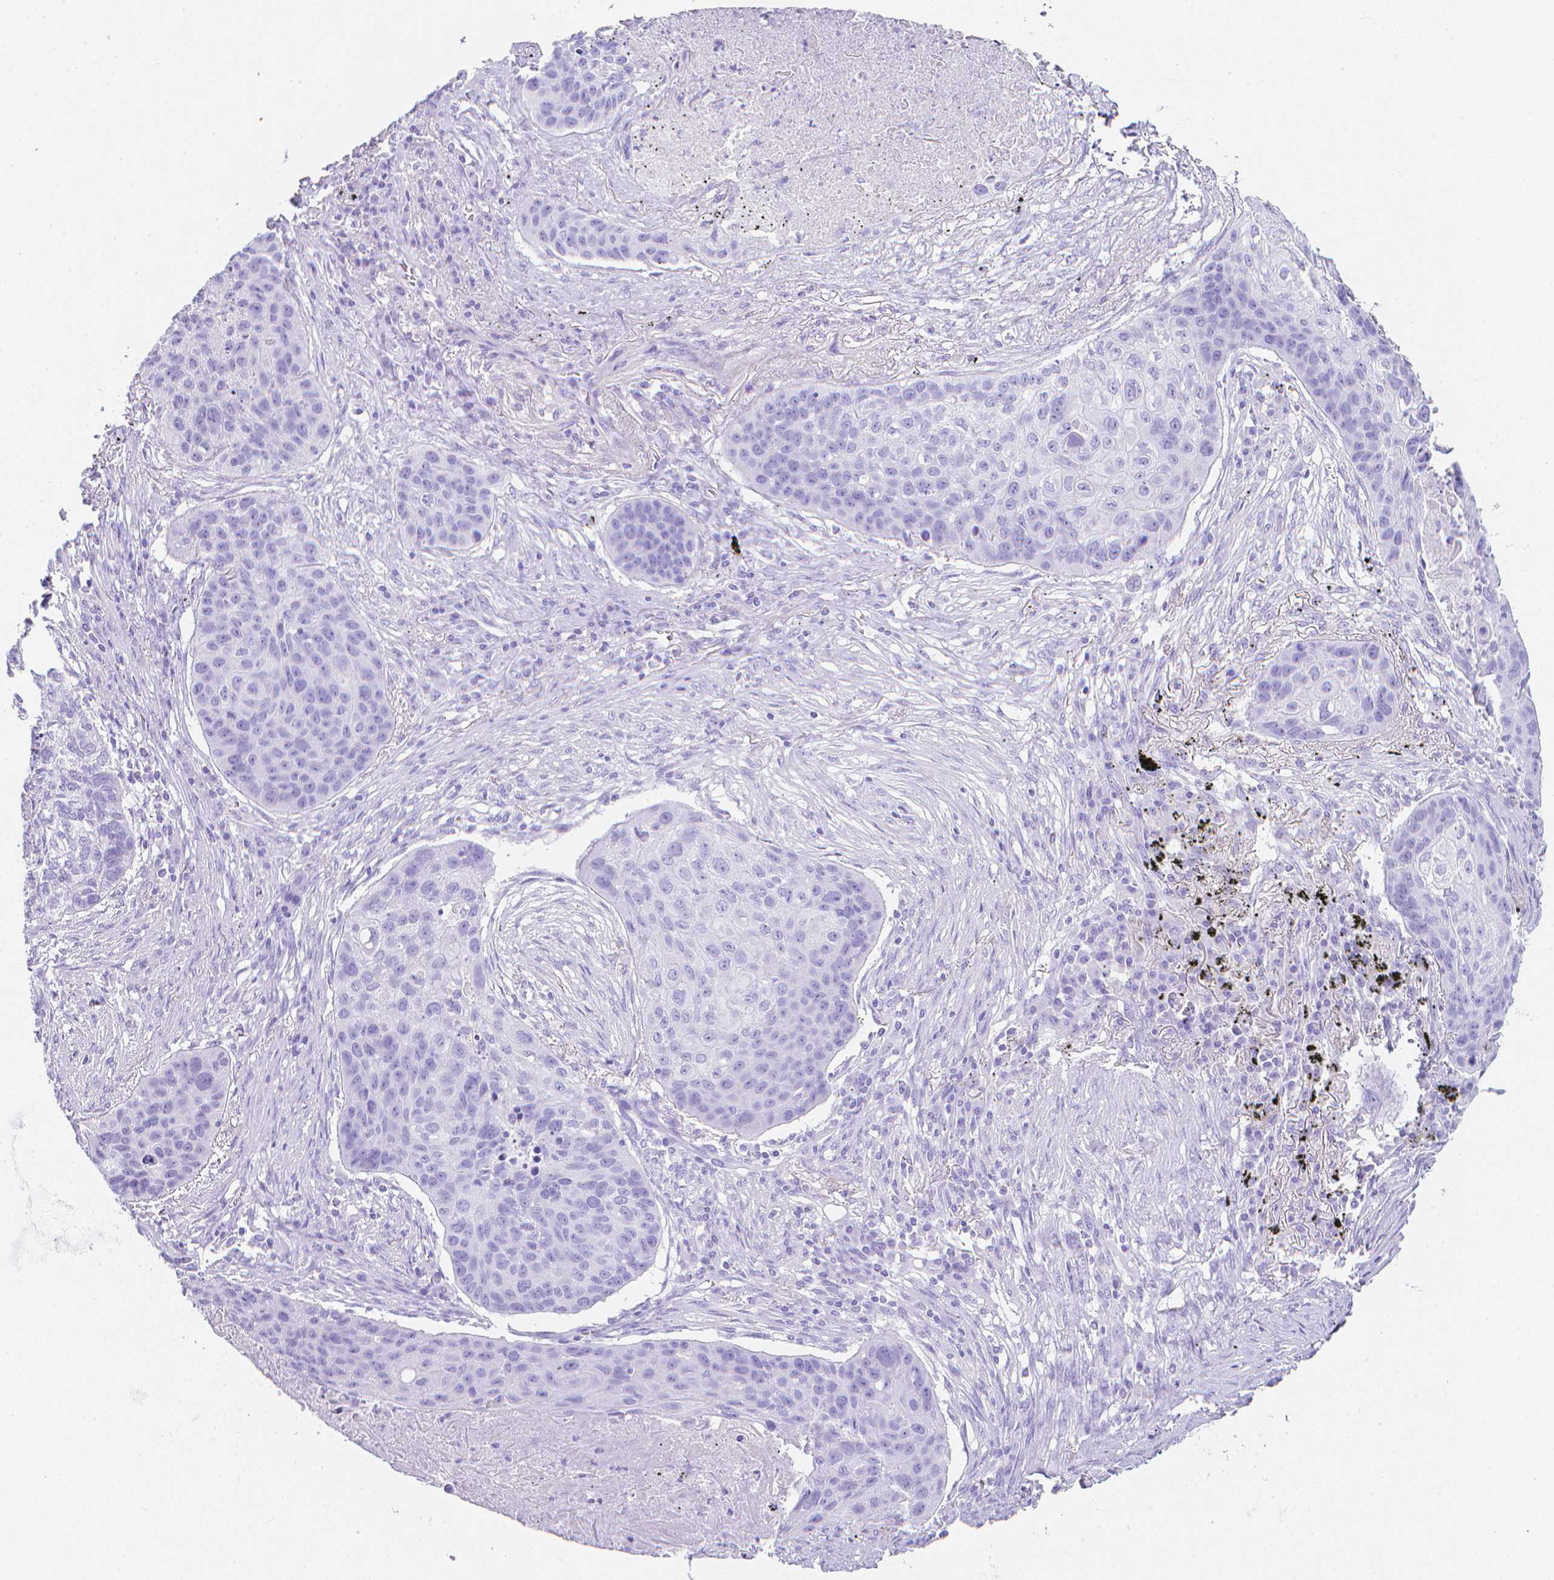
{"staining": {"intensity": "negative", "quantity": "none", "location": "none"}, "tissue": "lung cancer", "cell_type": "Tumor cells", "image_type": "cancer", "snomed": [{"axis": "morphology", "description": "Squamous cell carcinoma, NOS"}, {"axis": "topography", "description": "Lung"}], "caption": "Tumor cells show no significant protein positivity in lung cancer (squamous cell carcinoma).", "gene": "LGALS4", "patient": {"sex": "female", "age": 63}}